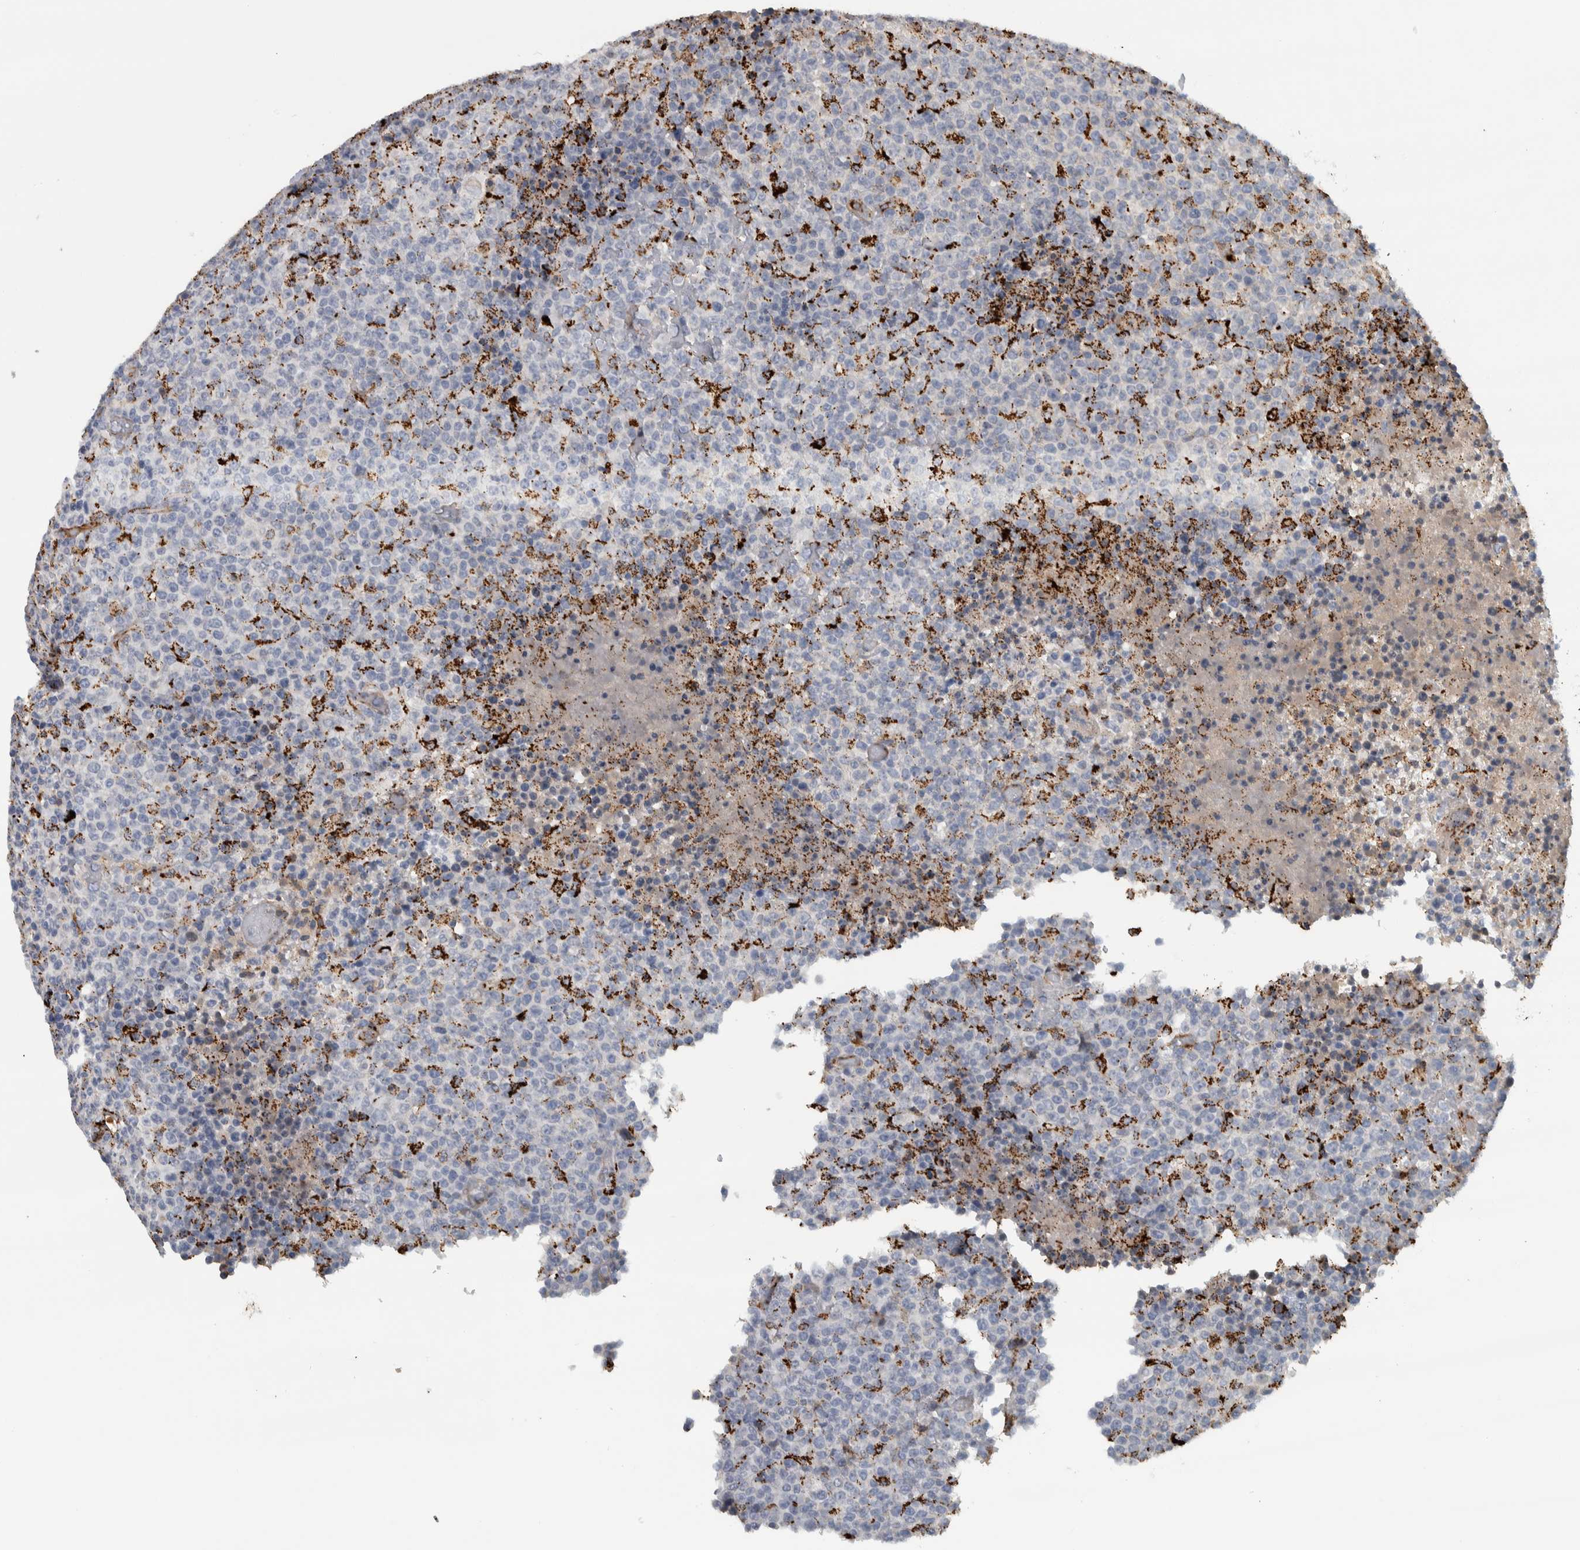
{"staining": {"intensity": "negative", "quantity": "none", "location": "none"}, "tissue": "lymphoma", "cell_type": "Tumor cells", "image_type": "cancer", "snomed": [{"axis": "morphology", "description": "Malignant lymphoma, non-Hodgkin's type, High grade"}, {"axis": "topography", "description": "Lymph node"}], "caption": "Tumor cells are negative for brown protein staining in lymphoma.", "gene": "FAM78A", "patient": {"sex": "male", "age": 13}}